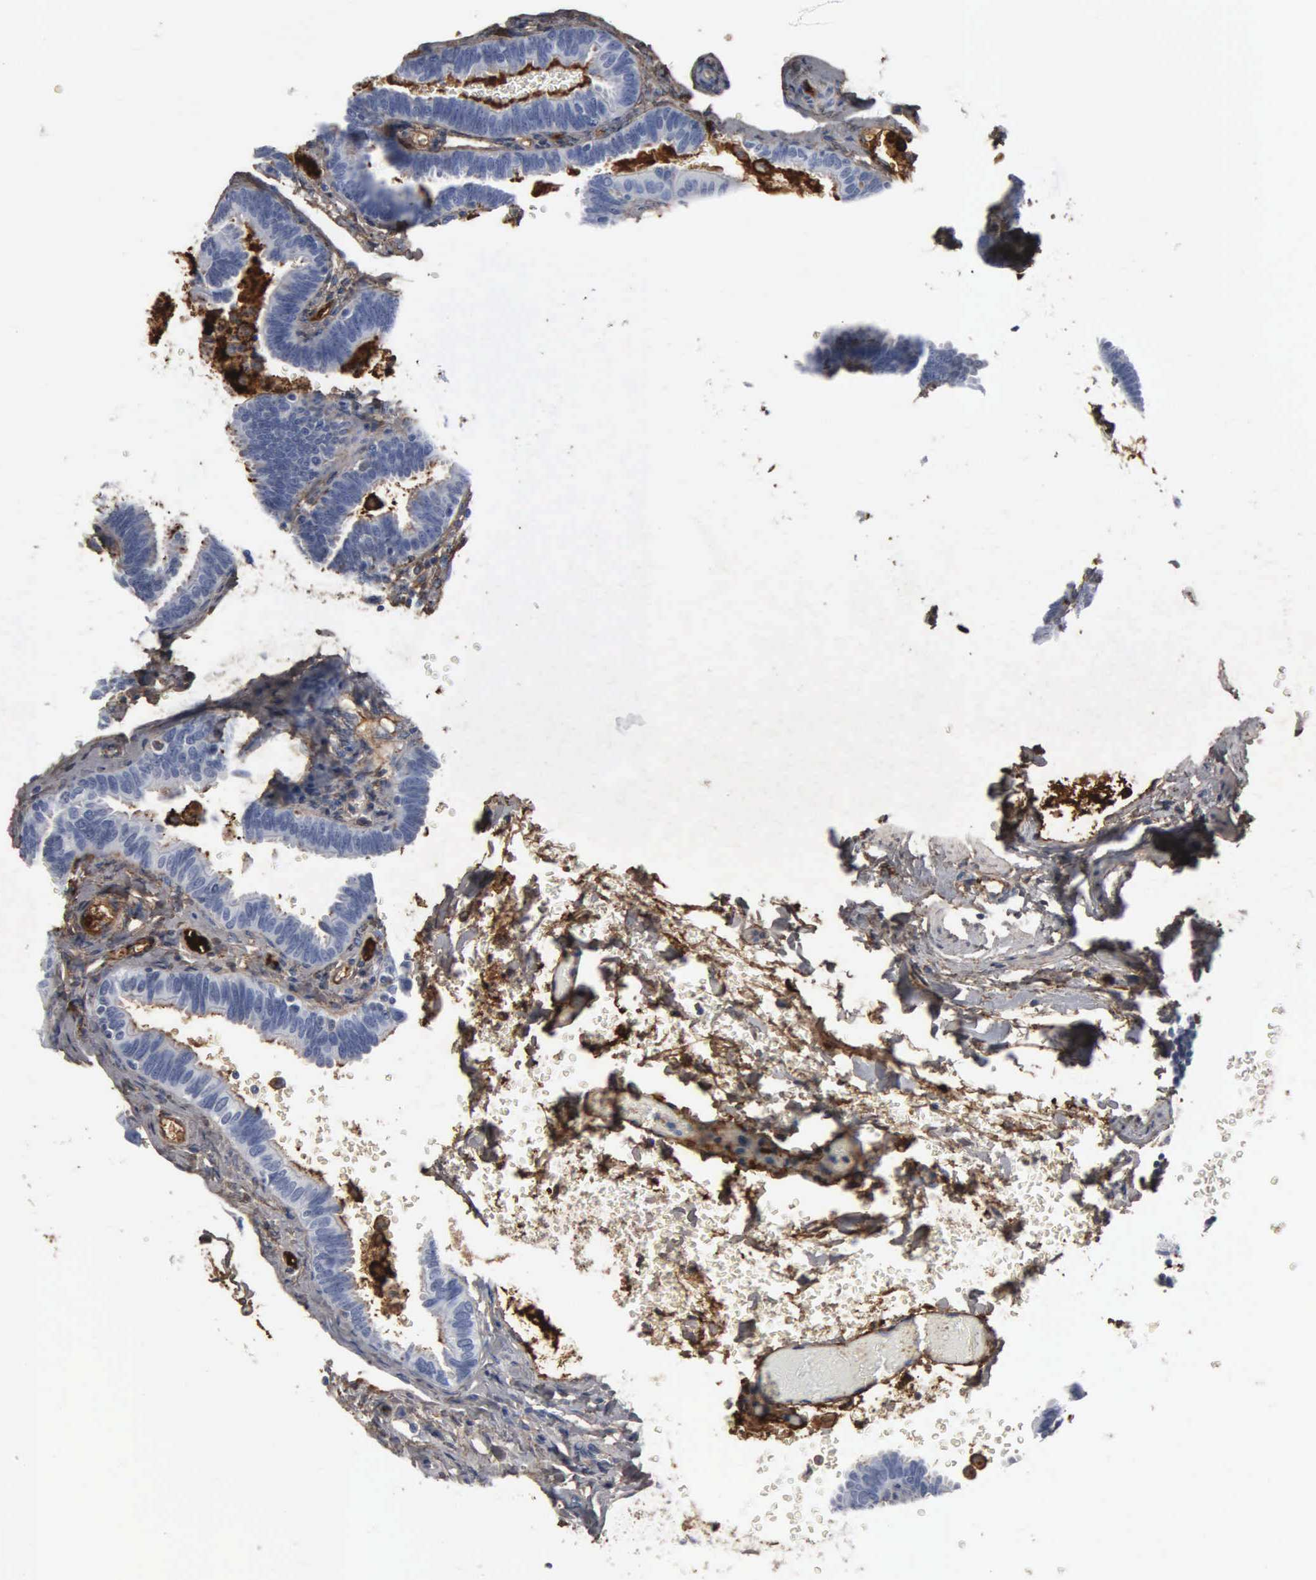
{"staining": {"intensity": "moderate", "quantity": "25%-75%", "location": "cytoplasmic/membranous"}, "tissue": "fallopian tube", "cell_type": "Glandular cells", "image_type": "normal", "snomed": [{"axis": "morphology", "description": "Normal tissue, NOS"}, {"axis": "topography", "description": "Fallopian tube"}], "caption": "The micrograph exhibits immunohistochemical staining of unremarkable fallopian tube. There is moderate cytoplasmic/membranous staining is seen in about 25%-75% of glandular cells. The protein is shown in brown color, while the nuclei are stained blue.", "gene": "FN1", "patient": {"sex": "female", "age": 51}}